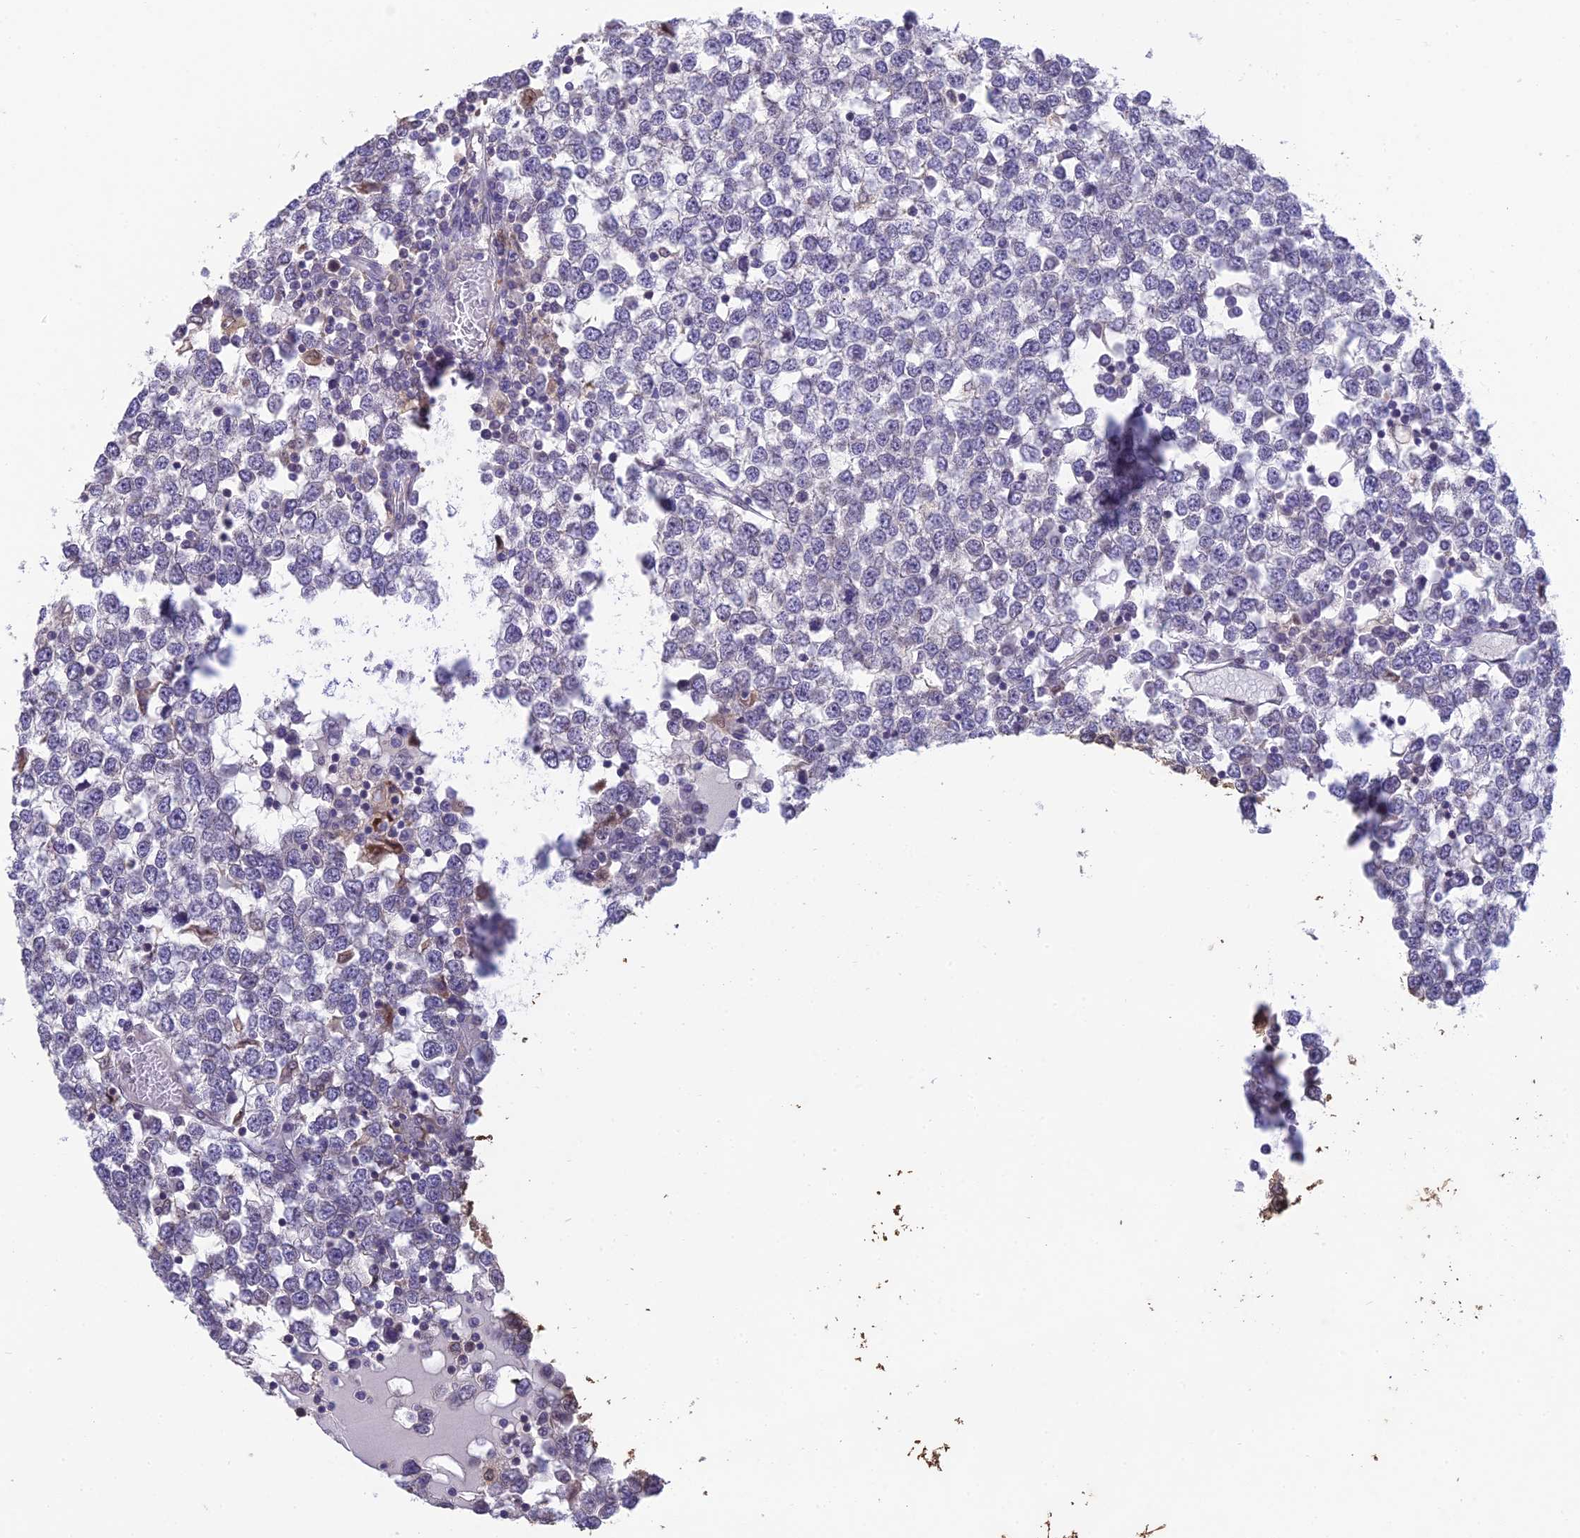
{"staining": {"intensity": "negative", "quantity": "none", "location": "none"}, "tissue": "testis cancer", "cell_type": "Tumor cells", "image_type": "cancer", "snomed": [{"axis": "morphology", "description": "Seminoma, NOS"}, {"axis": "topography", "description": "Testis"}], "caption": "Tumor cells show no significant expression in seminoma (testis).", "gene": "BMT2", "patient": {"sex": "male", "age": 65}}